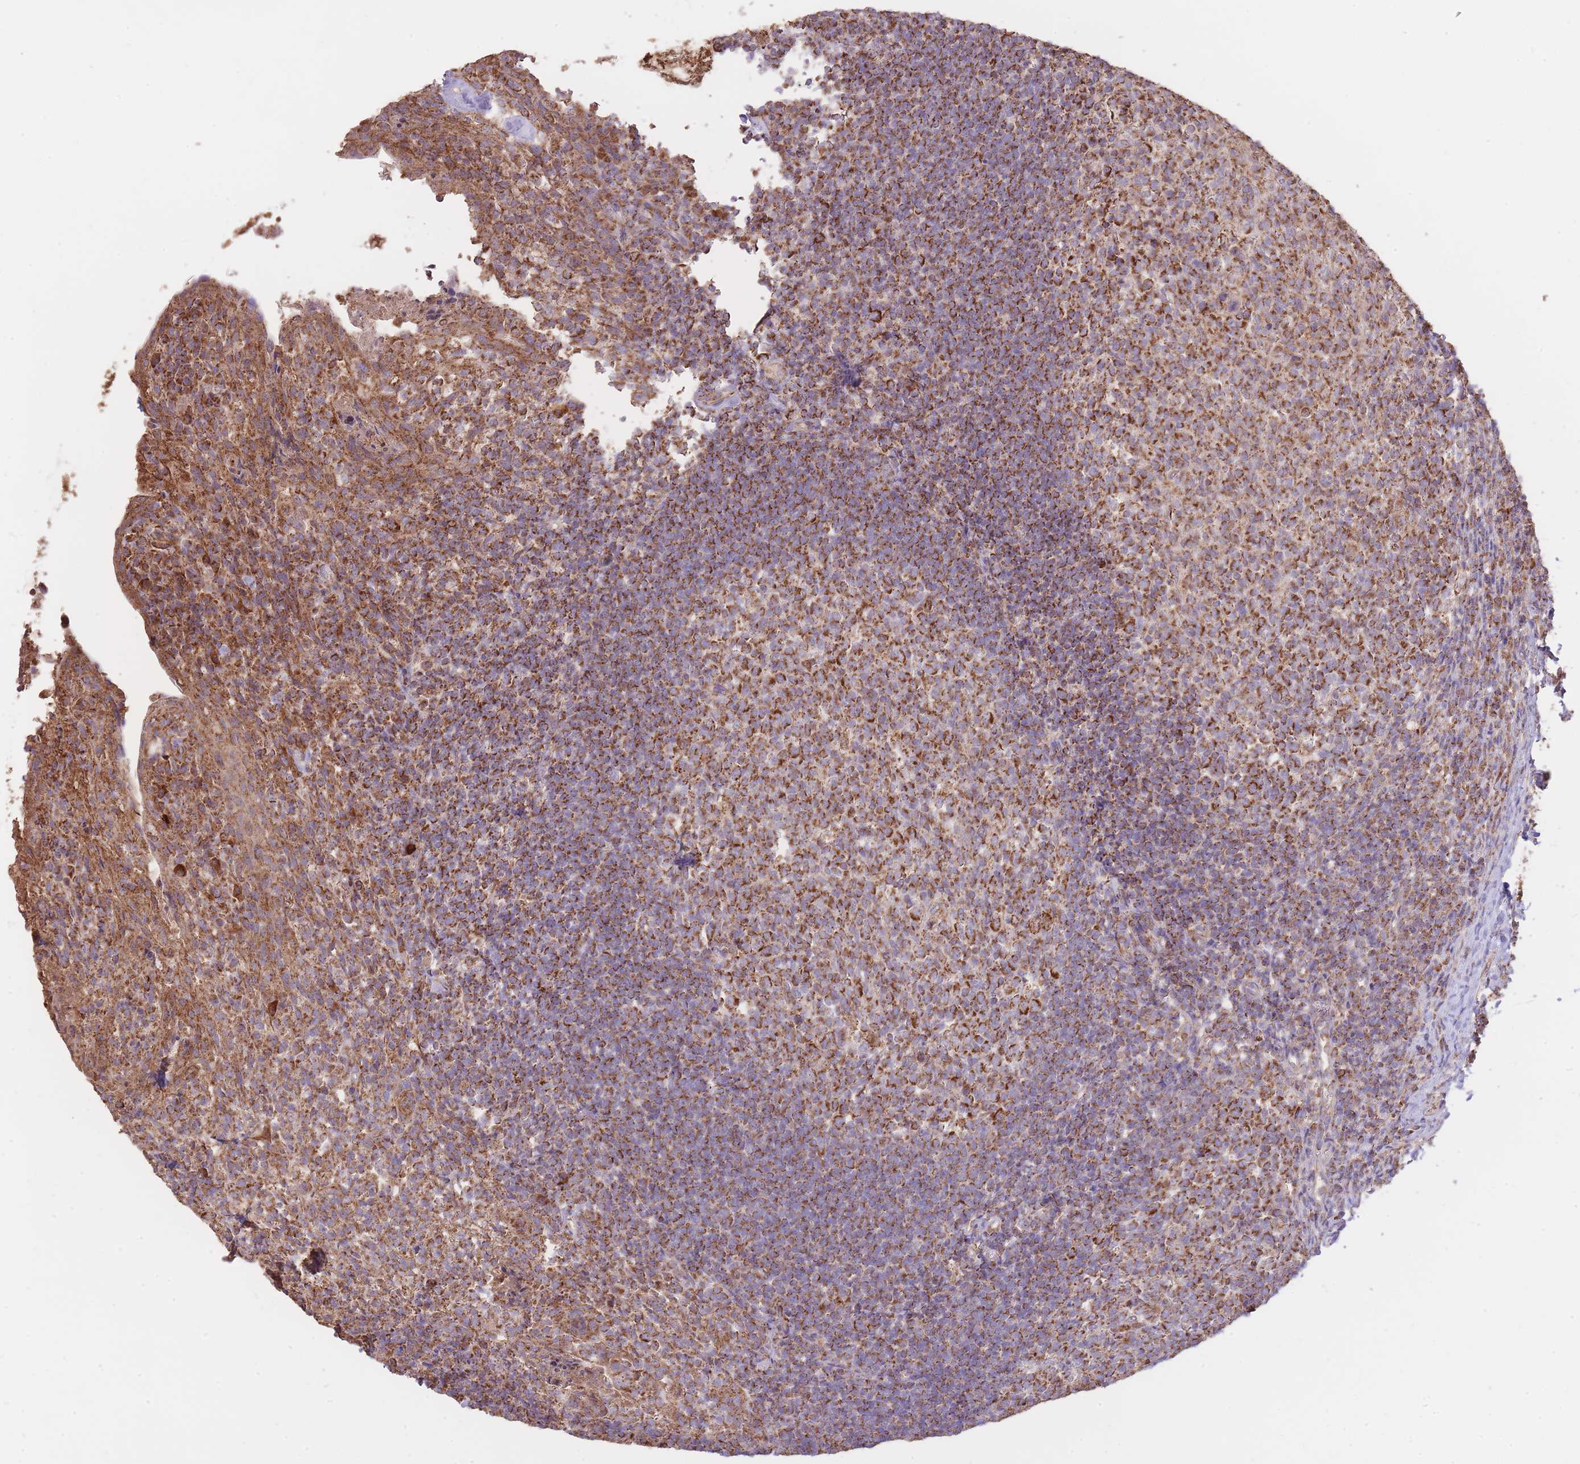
{"staining": {"intensity": "strong", "quantity": ">75%", "location": "cytoplasmic/membranous"}, "tissue": "tonsil", "cell_type": "Germinal center cells", "image_type": "normal", "snomed": [{"axis": "morphology", "description": "Normal tissue, NOS"}, {"axis": "topography", "description": "Tonsil"}], "caption": "Germinal center cells reveal strong cytoplasmic/membranous staining in about >75% of cells in normal tonsil. (Stains: DAB (3,3'-diaminobenzidine) in brown, nuclei in blue, Microscopy: brightfield microscopy at high magnification).", "gene": "PREP", "patient": {"sex": "female", "age": 10}}